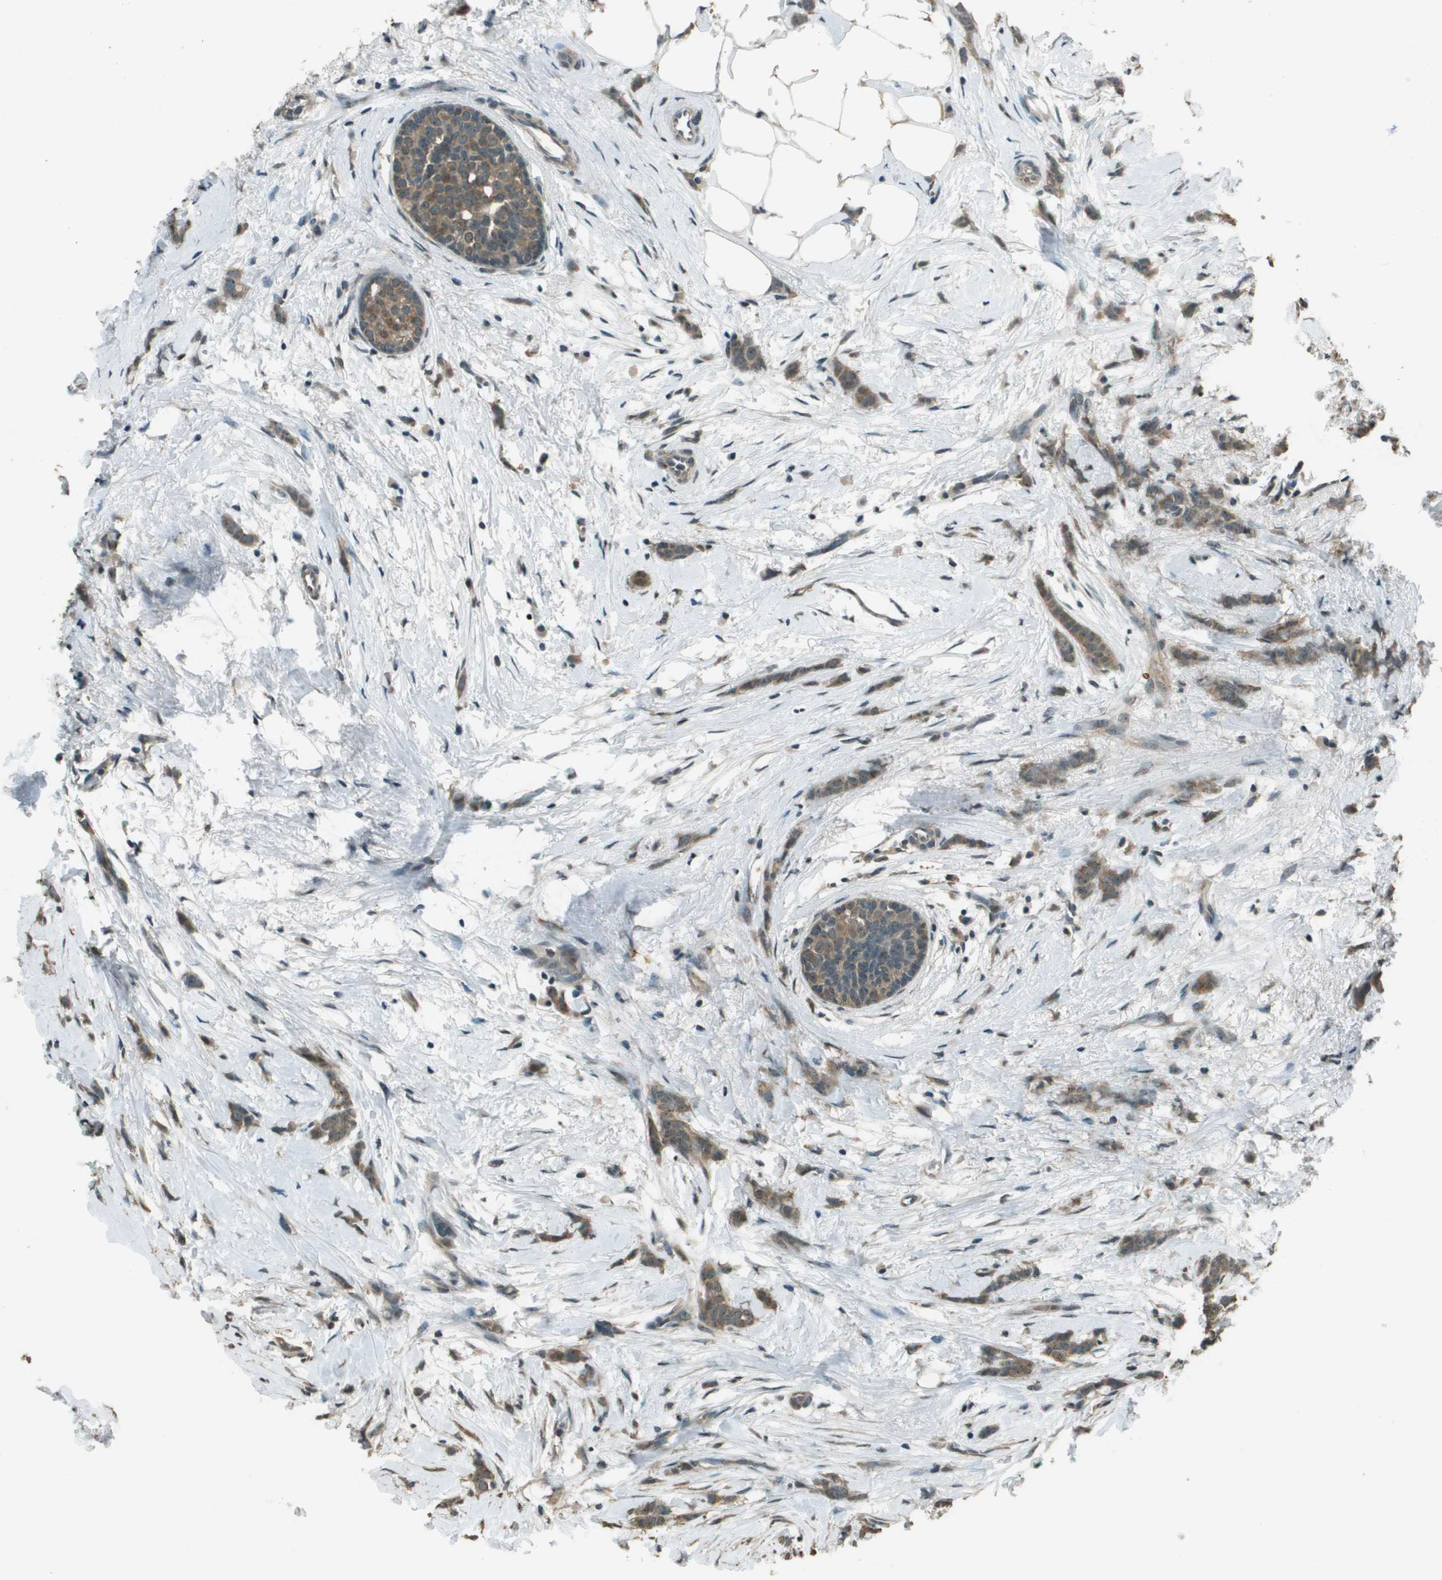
{"staining": {"intensity": "moderate", "quantity": ">75%", "location": "cytoplasmic/membranous"}, "tissue": "breast cancer", "cell_type": "Tumor cells", "image_type": "cancer", "snomed": [{"axis": "morphology", "description": "Lobular carcinoma, in situ"}, {"axis": "morphology", "description": "Lobular carcinoma"}, {"axis": "topography", "description": "Breast"}], "caption": "DAB immunohistochemical staining of breast cancer shows moderate cytoplasmic/membranous protein positivity in approximately >75% of tumor cells. Nuclei are stained in blue.", "gene": "SDC3", "patient": {"sex": "female", "age": 41}}